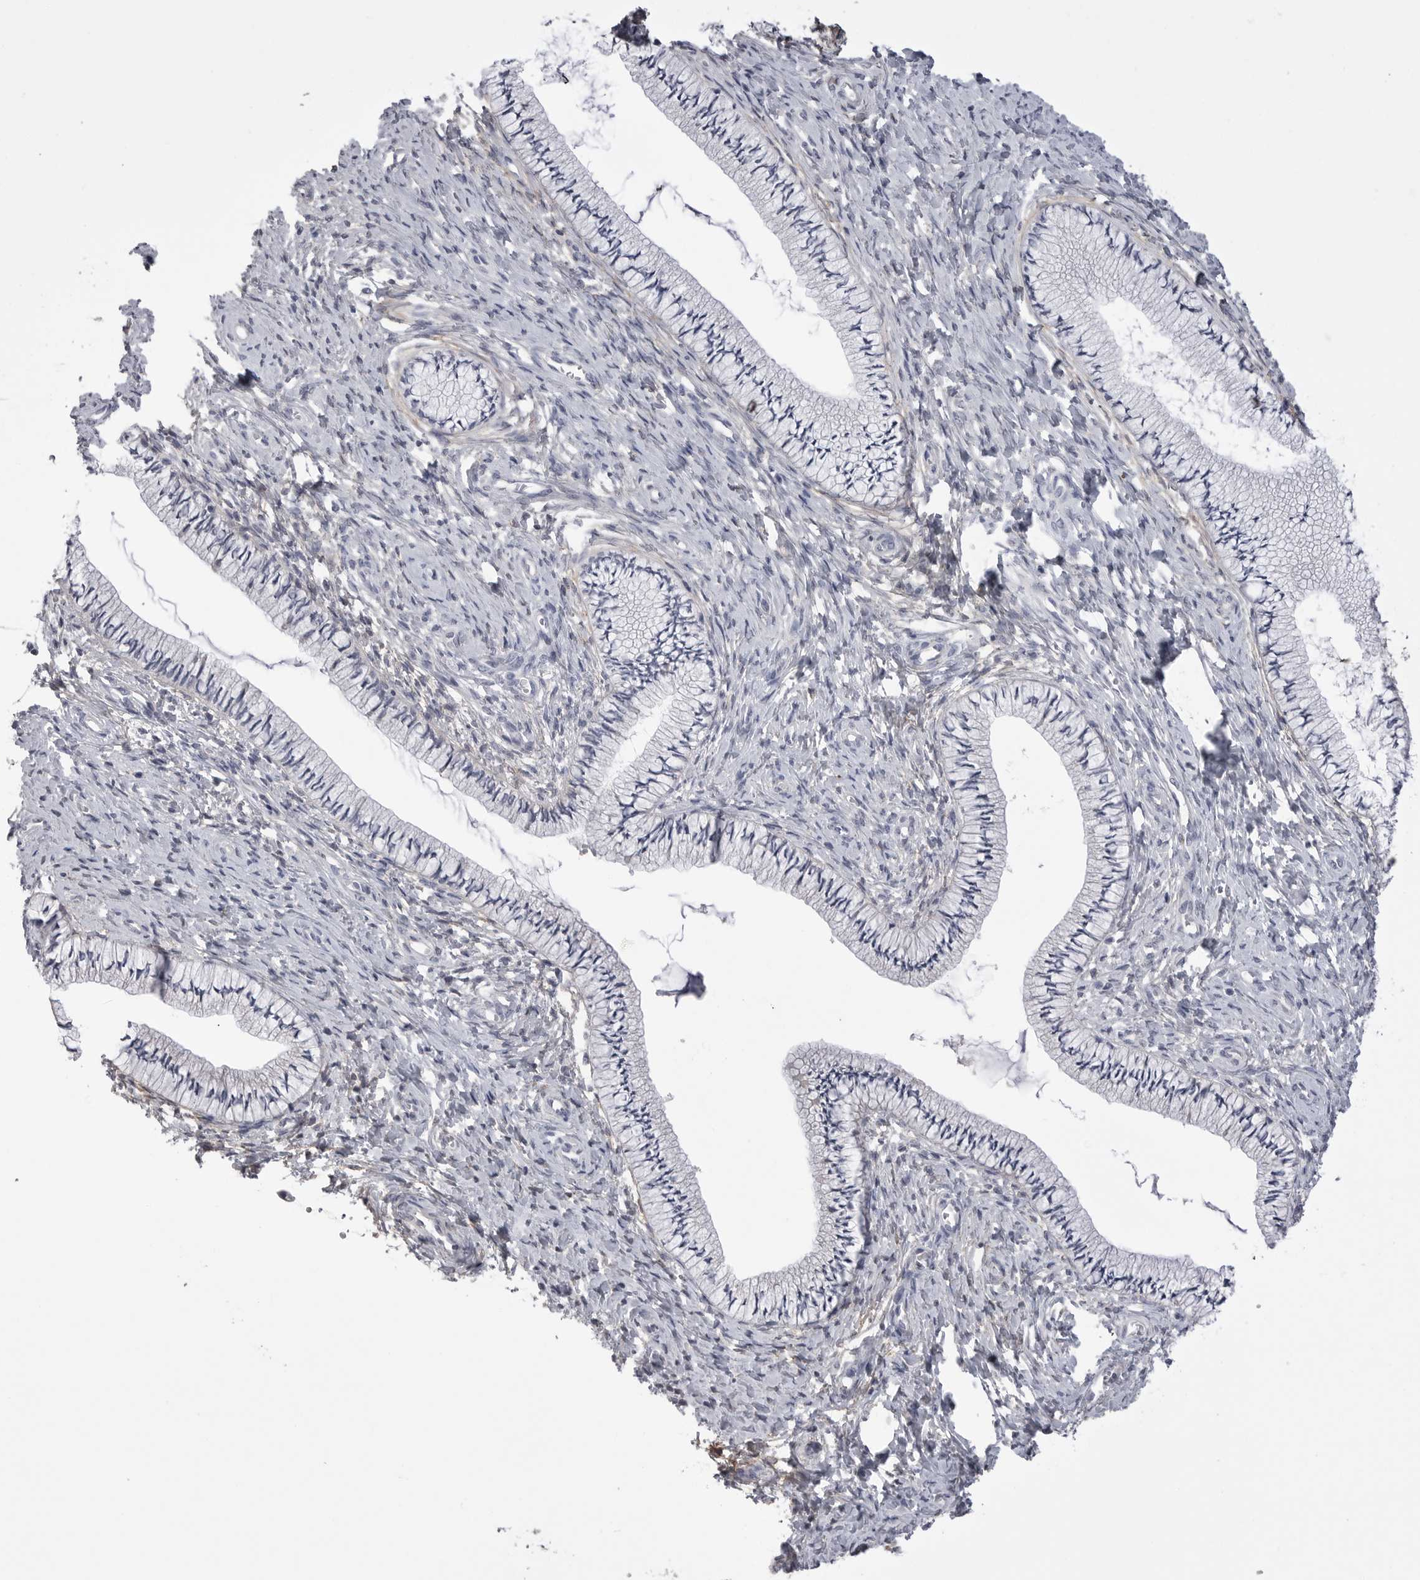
{"staining": {"intensity": "negative", "quantity": "none", "location": "none"}, "tissue": "cervix", "cell_type": "Glandular cells", "image_type": "normal", "snomed": [{"axis": "morphology", "description": "Normal tissue, NOS"}, {"axis": "topography", "description": "Cervix"}], "caption": "Immunohistochemical staining of normal cervix demonstrates no significant staining in glandular cells. (Brightfield microscopy of DAB (3,3'-diaminobenzidine) immunohistochemistry (IHC) at high magnification).", "gene": "AKAP12", "patient": {"sex": "female", "age": 36}}